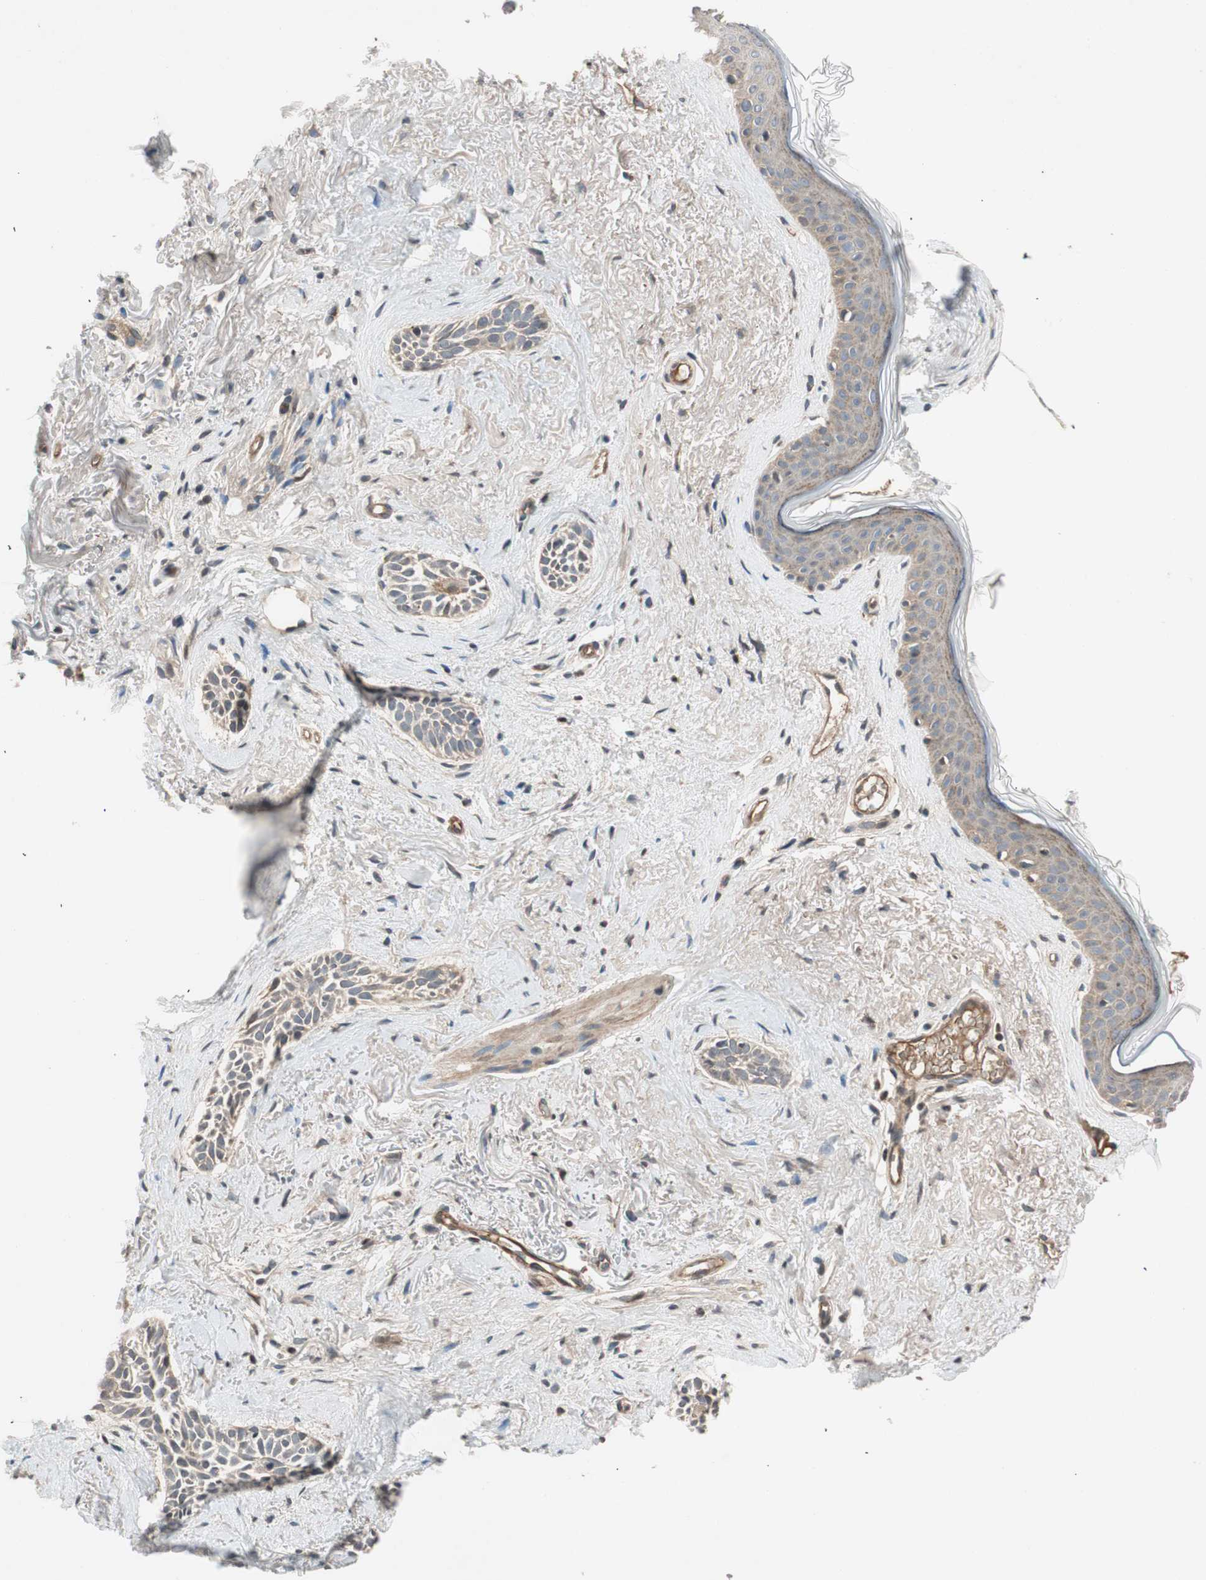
{"staining": {"intensity": "weak", "quantity": "25%-75%", "location": "cytoplasmic/membranous"}, "tissue": "skin cancer", "cell_type": "Tumor cells", "image_type": "cancer", "snomed": [{"axis": "morphology", "description": "Normal tissue, NOS"}, {"axis": "morphology", "description": "Basal cell carcinoma"}, {"axis": "topography", "description": "Skin"}], "caption": "High-power microscopy captured an immunohistochemistry histopathology image of skin cancer, revealing weak cytoplasmic/membranous staining in approximately 25%-75% of tumor cells.", "gene": "GCLM", "patient": {"sex": "female", "age": 84}}